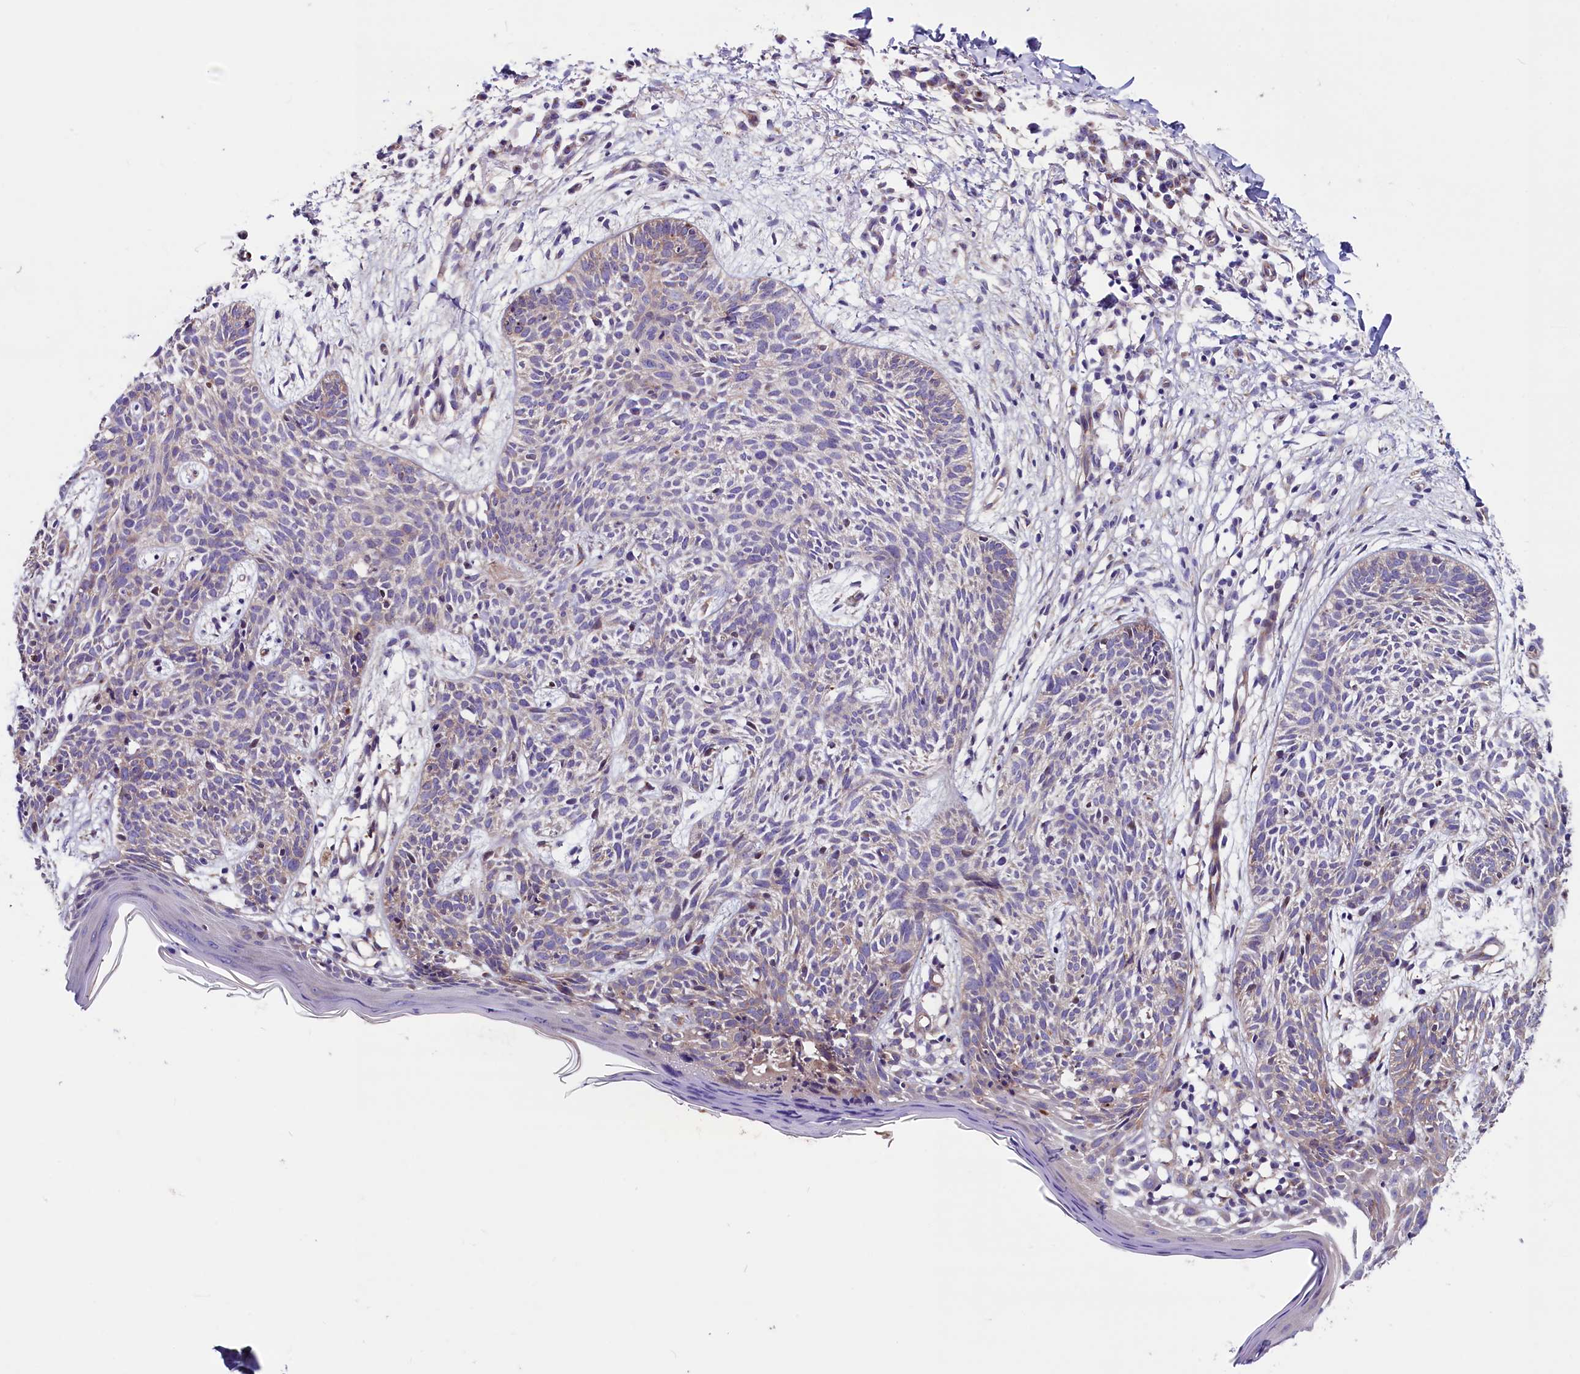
{"staining": {"intensity": "weak", "quantity": "<25%", "location": "cytoplasmic/membranous"}, "tissue": "skin cancer", "cell_type": "Tumor cells", "image_type": "cancer", "snomed": [{"axis": "morphology", "description": "Basal cell carcinoma"}, {"axis": "topography", "description": "Skin"}], "caption": "Skin cancer stained for a protein using immunohistochemistry (IHC) exhibits no staining tumor cells.", "gene": "GPR108", "patient": {"sex": "female", "age": 66}}